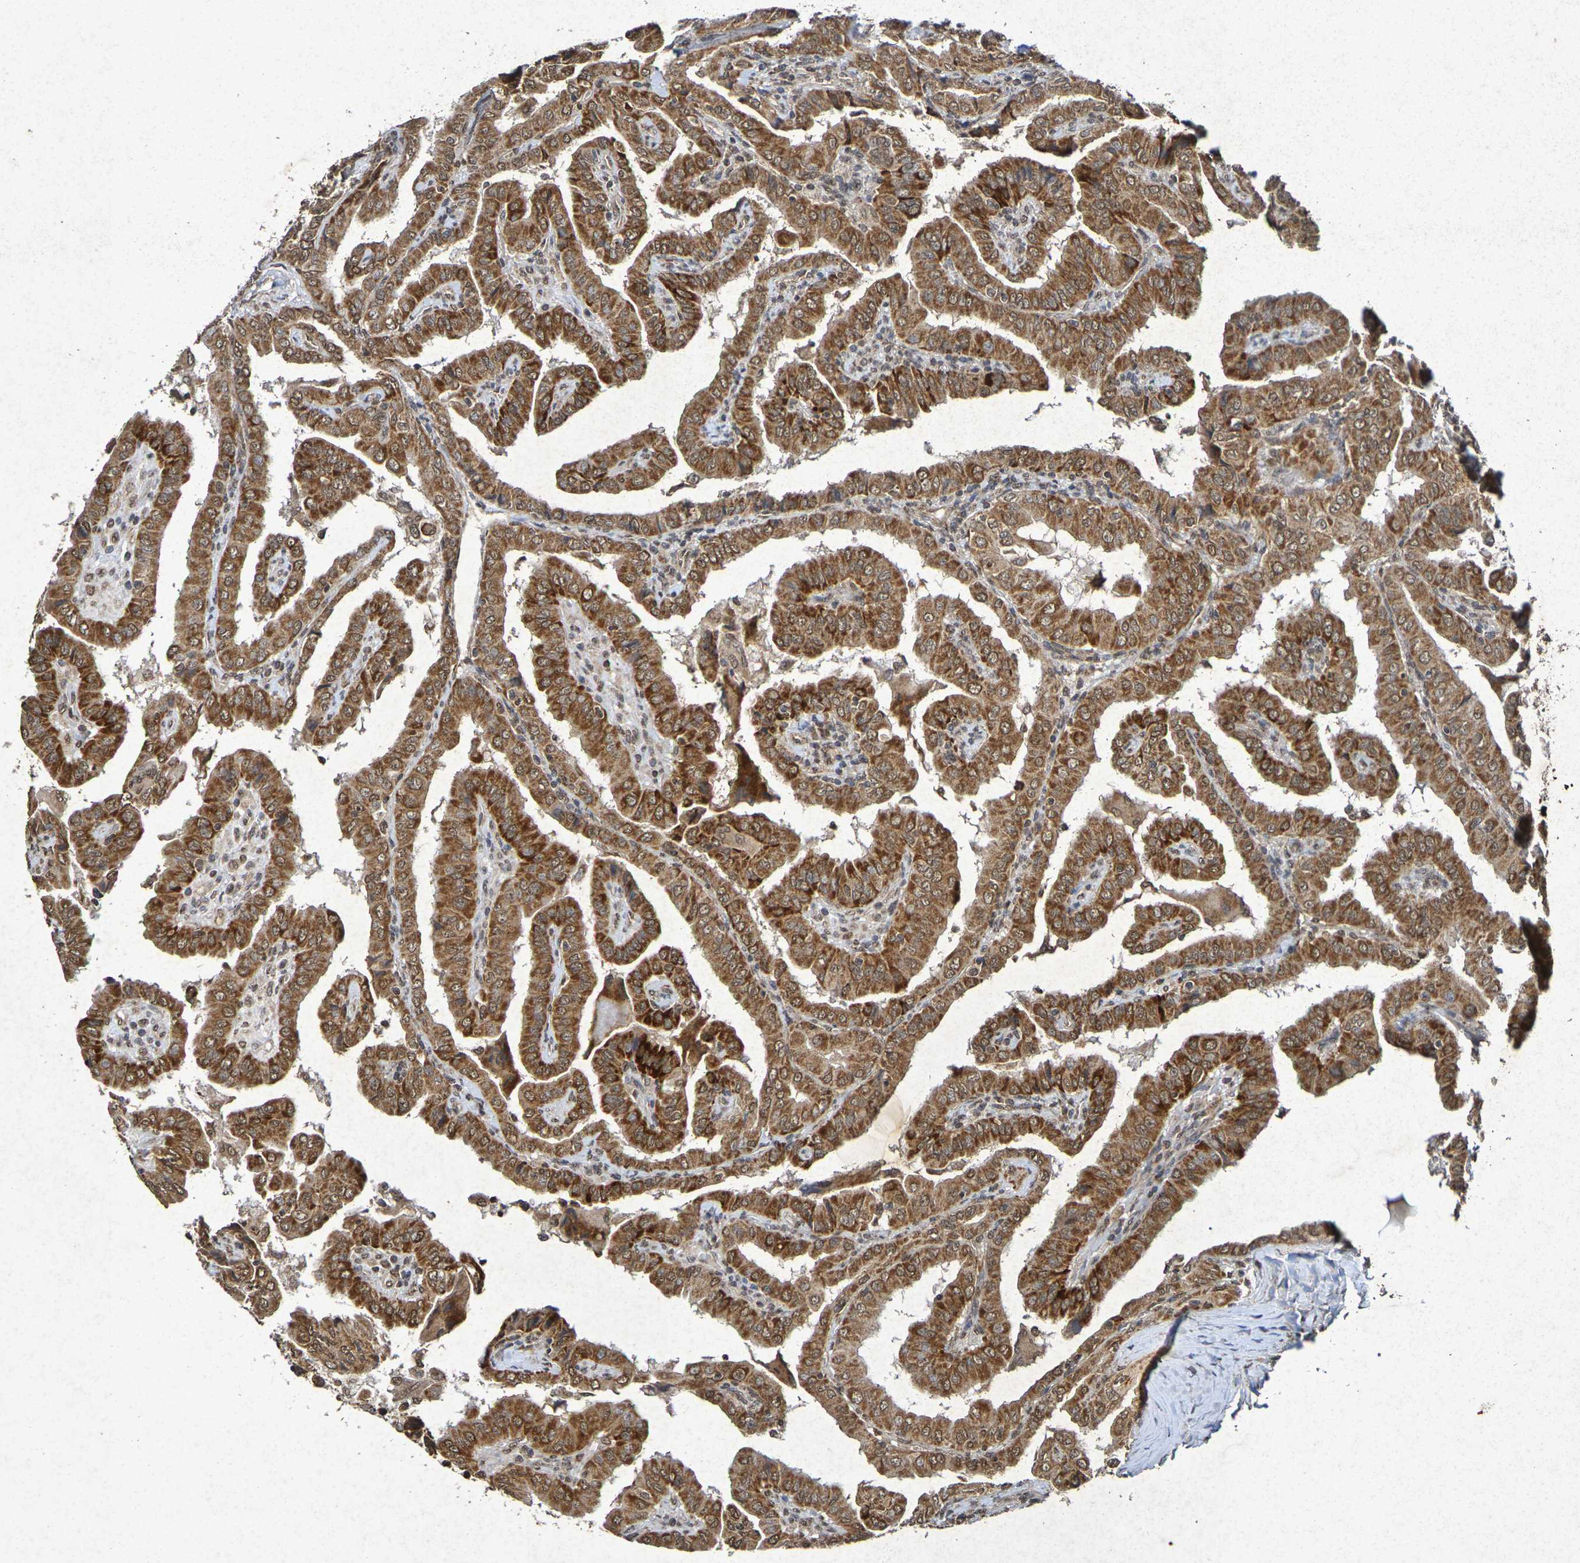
{"staining": {"intensity": "strong", "quantity": ">75%", "location": "cytoplasmic/membranous,nuclear"}, "tissue": "thyroid cancer", "cell_type": "Tumor cells", "image_type": "cancer", "snomed": [{"axis": "morphology", "description": "Papillary adenocarcinoma, NOS"}, {"axis": "topography", "description": "Thyroid gland"}], "caption": "IHC of human thyroid cancer demonstrates high levels of strong cytoplasmic/membranous and nuclear expression in about >75% of tumor cells.", "gene": "GUCY1A2", "patient": {"sex": "male", "age": 33}}